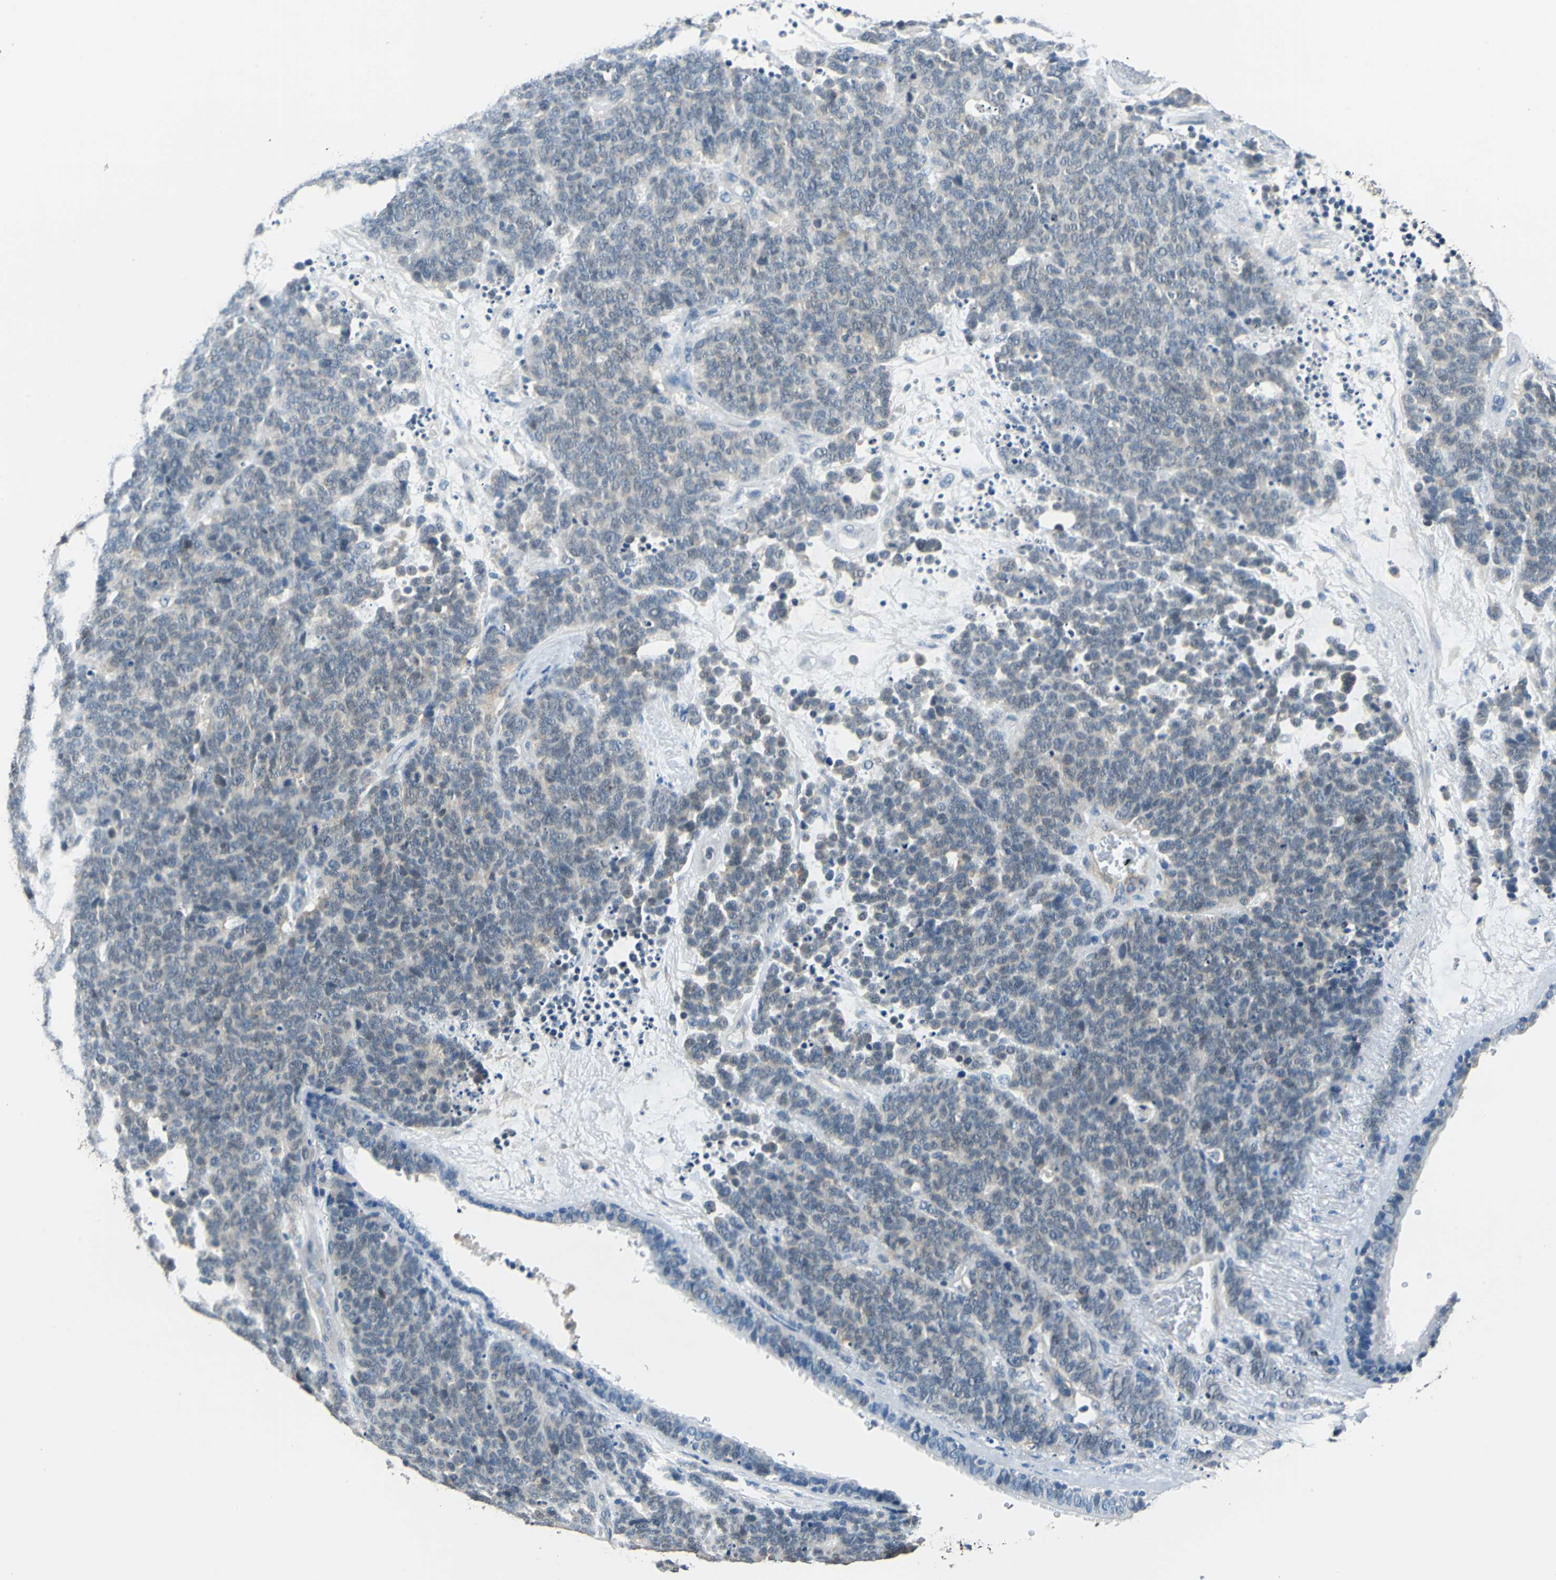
{"staining": {"intensity": "weak", "quantity": "25%-75%", "location": "cytoplasmic/membranous"}, "tissue": "lung cancer", "cell_type": "Tumor cells", "image_type": "cancer", "snomed": [{"axis": "morphology", "description": "Neoplasm, malignant, NOS"}, {"axis": "topography", "description": "Lung"}], "caption": "A micrograph of lung cancer stained for a protein exhibits weak cytoplasmic/membranous brown staining in tumor cells.", "gene": "FKBP4", "patient": {"sex": "female", "age": 58}}